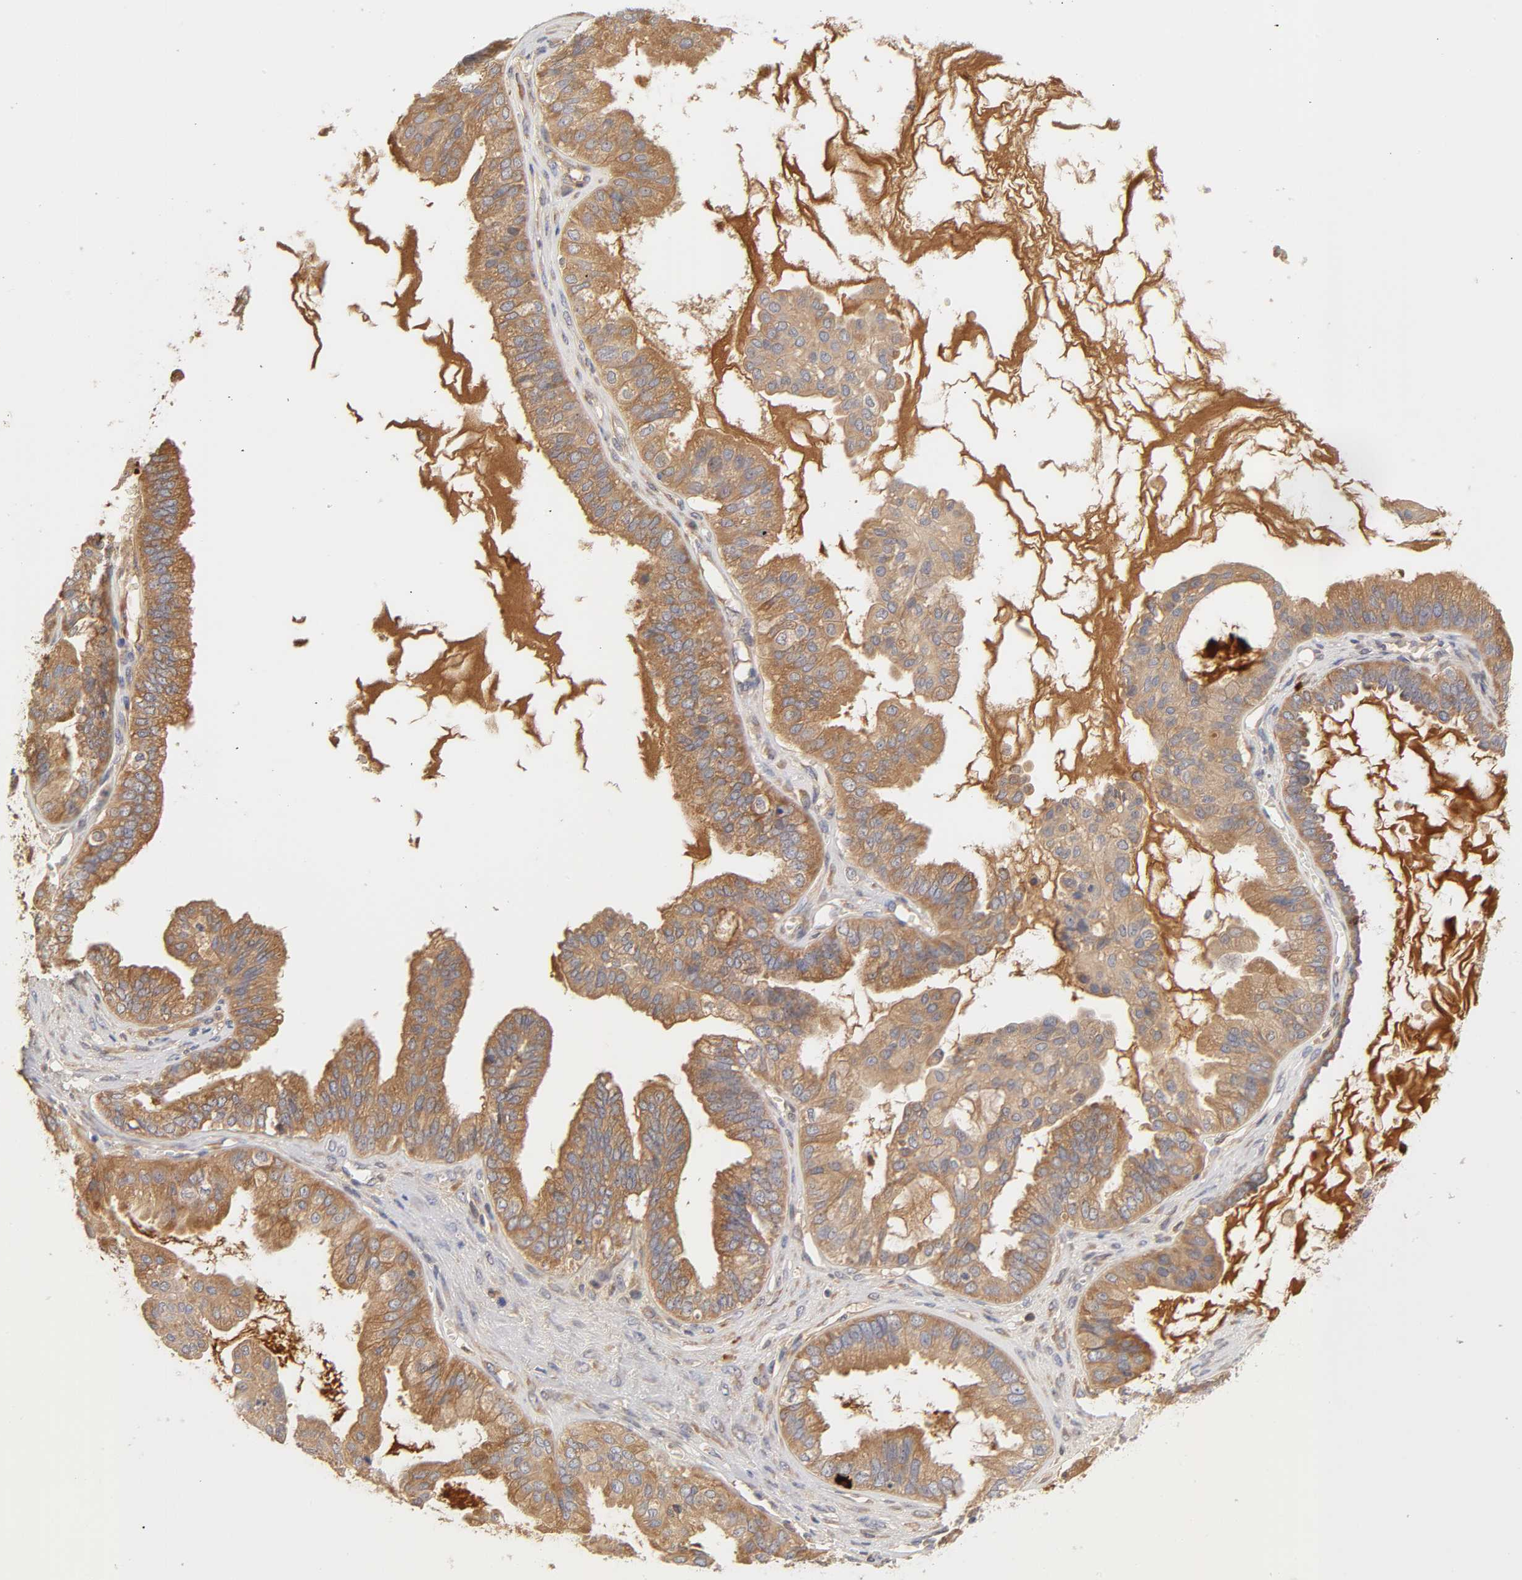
{"staining": {"intensity": "moderate", "quantity": ">75%", "location": "cytoplasmic/membranous"}, "tissue": "ovarian cancer", "cell_type": "Tumor cells", "image_type": "cancer", "snomed": [{"axis": "morphology", "description": "Carcinoma, NOS"}, {"axis": "morphology", "description": "Carcinoma, endometroid"}, {"axis": "topography", "description": "Ovary"}], "caption": "Tumor cells display medium levels of moderate cytoplasmic/membranous expression in approximately >75% of cells in ovarian cancer (endometroid carcinoma).", "gene": "RPS29", "patient": {"sex": "female", "age": 50}}